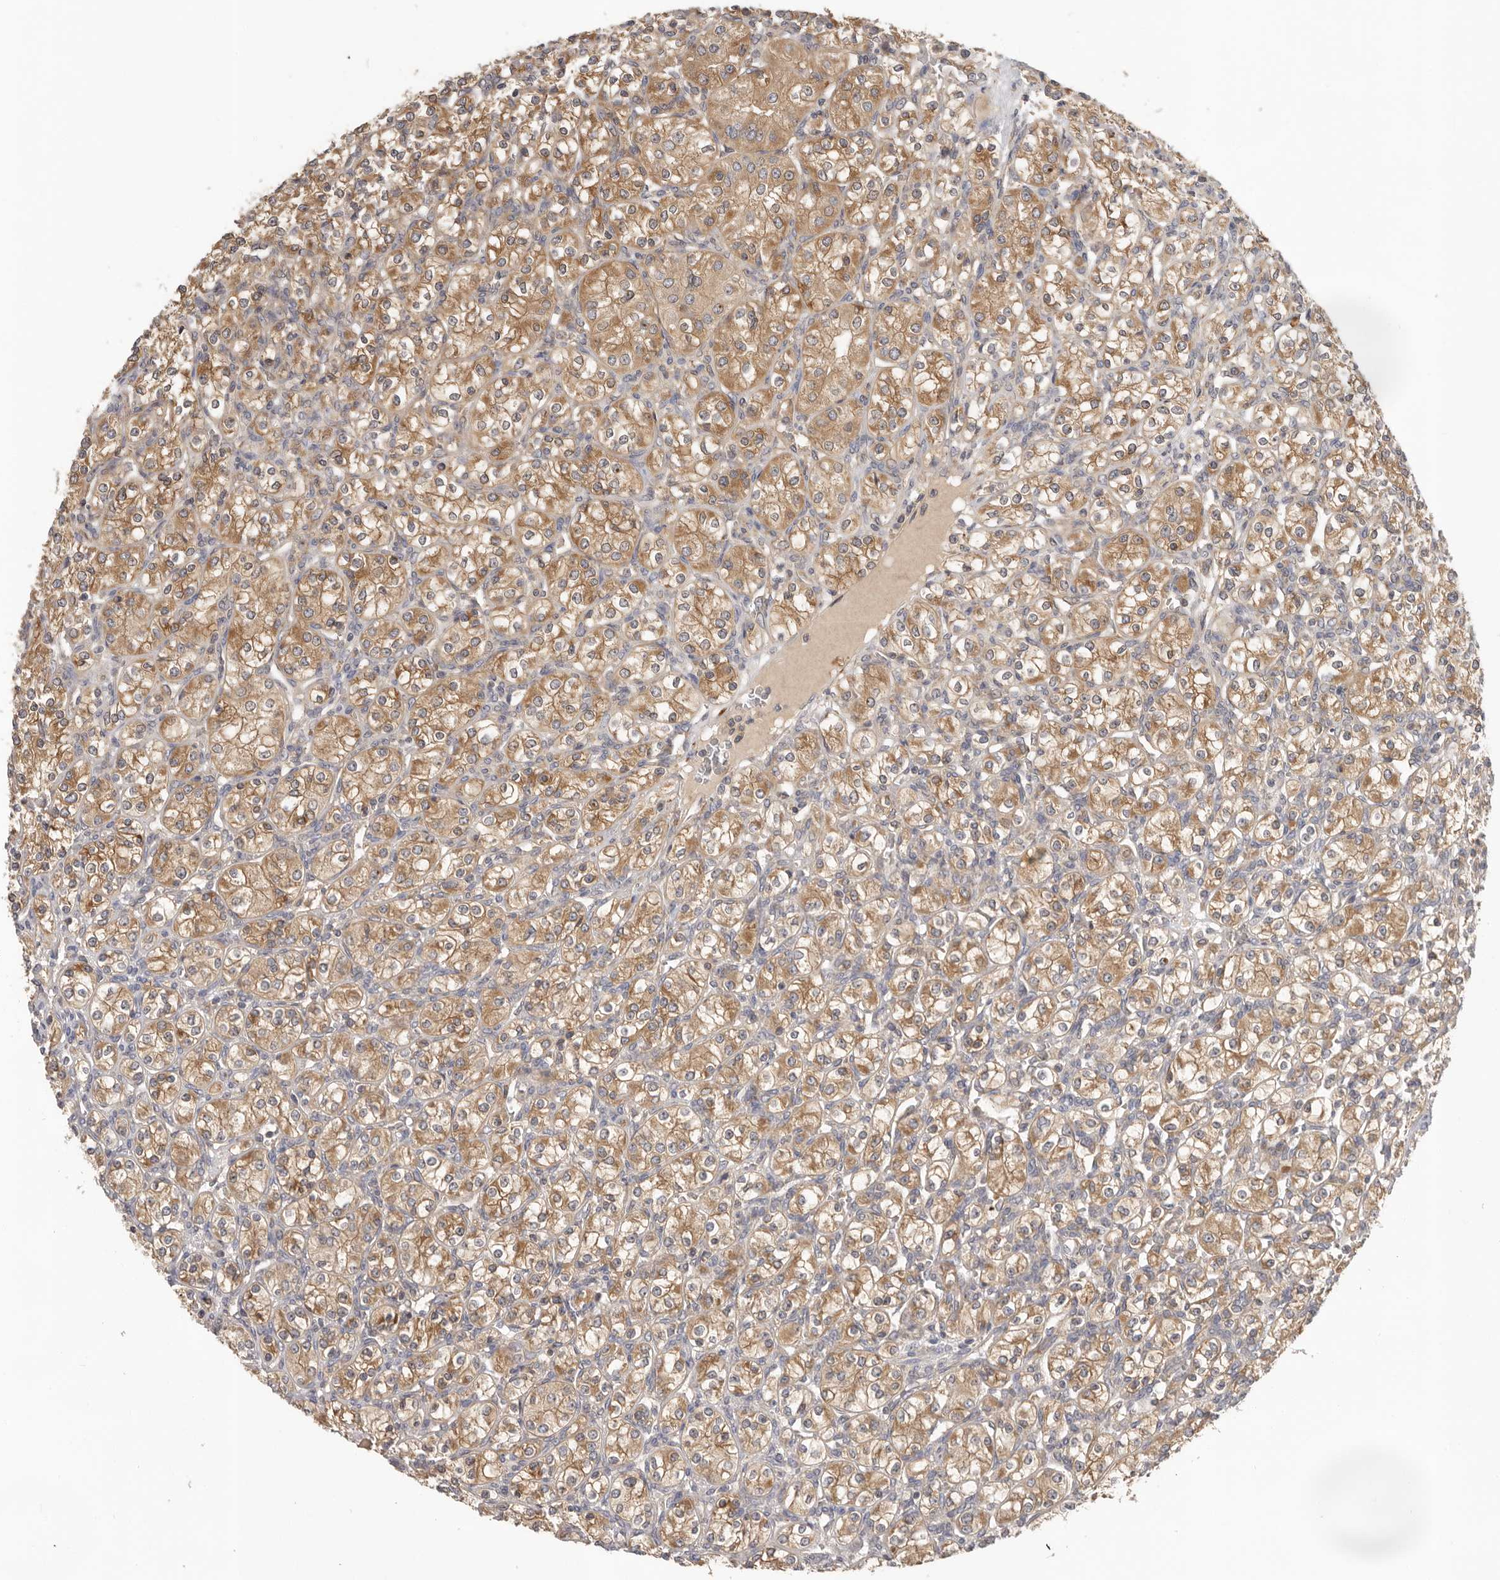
{"staining": {"intensity": "moderate", "quantity": ">75%", "location": "cytoplasmic/membranous"}, "tissue": "renal cancer", "cell_type": "Tumor cells", "image_type": "cancer", "snomed": [{"axis": "morphology", "description": "Adenocarcinoma, NOS"}, {"axis": "topography", "description": "Kidney"}], "caption": "Approximately >75% of tumor cells in human renal adenocarcinoma show moderate cytoplasmic/membranous protein expression as visualized by brown immunohistochemical staining.", "gene": "PPP1R42", "patient": {"sex": "male", "age": 77}}